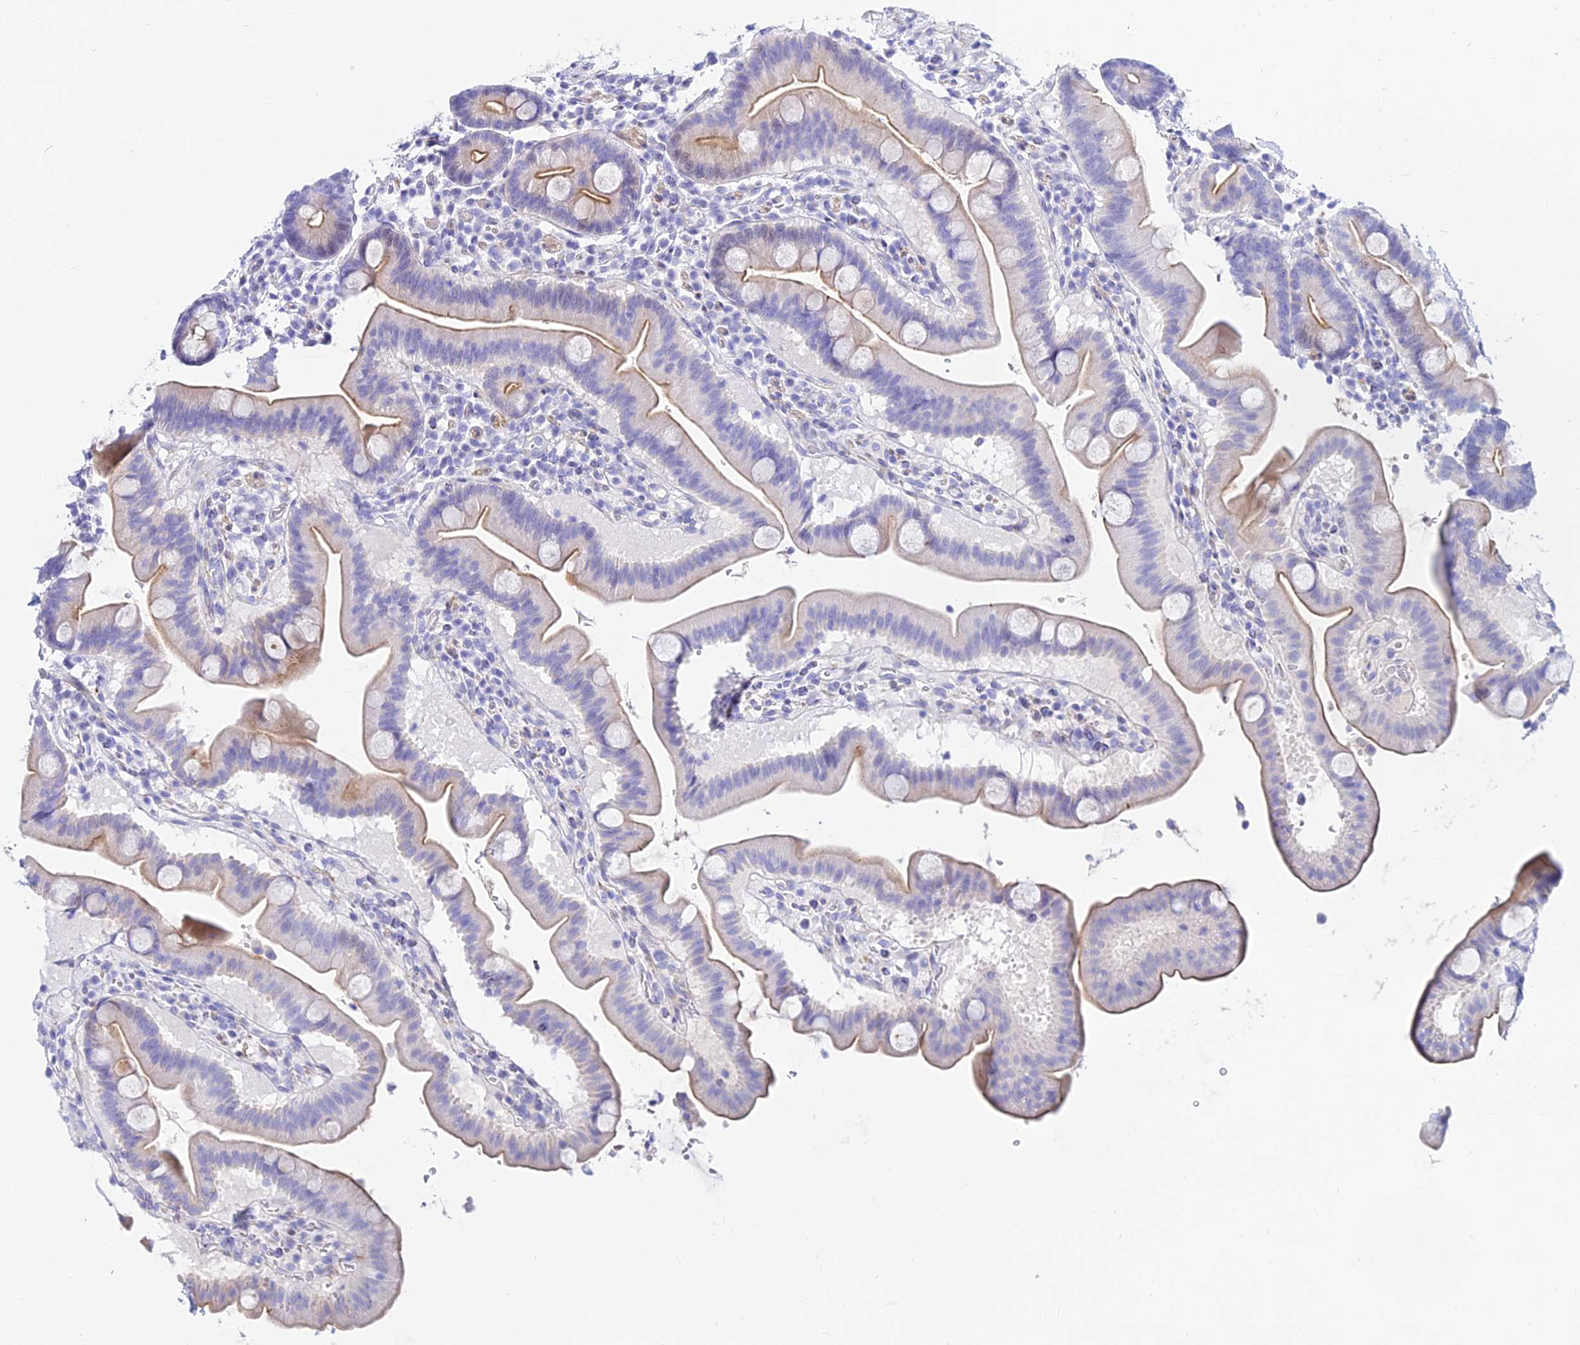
{"staining": {"intensity": "weak", "quantity": "<25%", "location": "cytoplasmic/membranous"}, "tissue": "duodenum", "cell_type": "Glandular cells", "image_type": "normal", "snomed": [{"axis": "morphology", "description": "Normal tissue, NOS"}, {"axis": "topography", "description": "Duodenum"}], "caption": "The image reveals no staining of glandular cells in unremarkable duodenum.", "gene": "DLX1", "patient": {"sex": "male", "age": 54}}